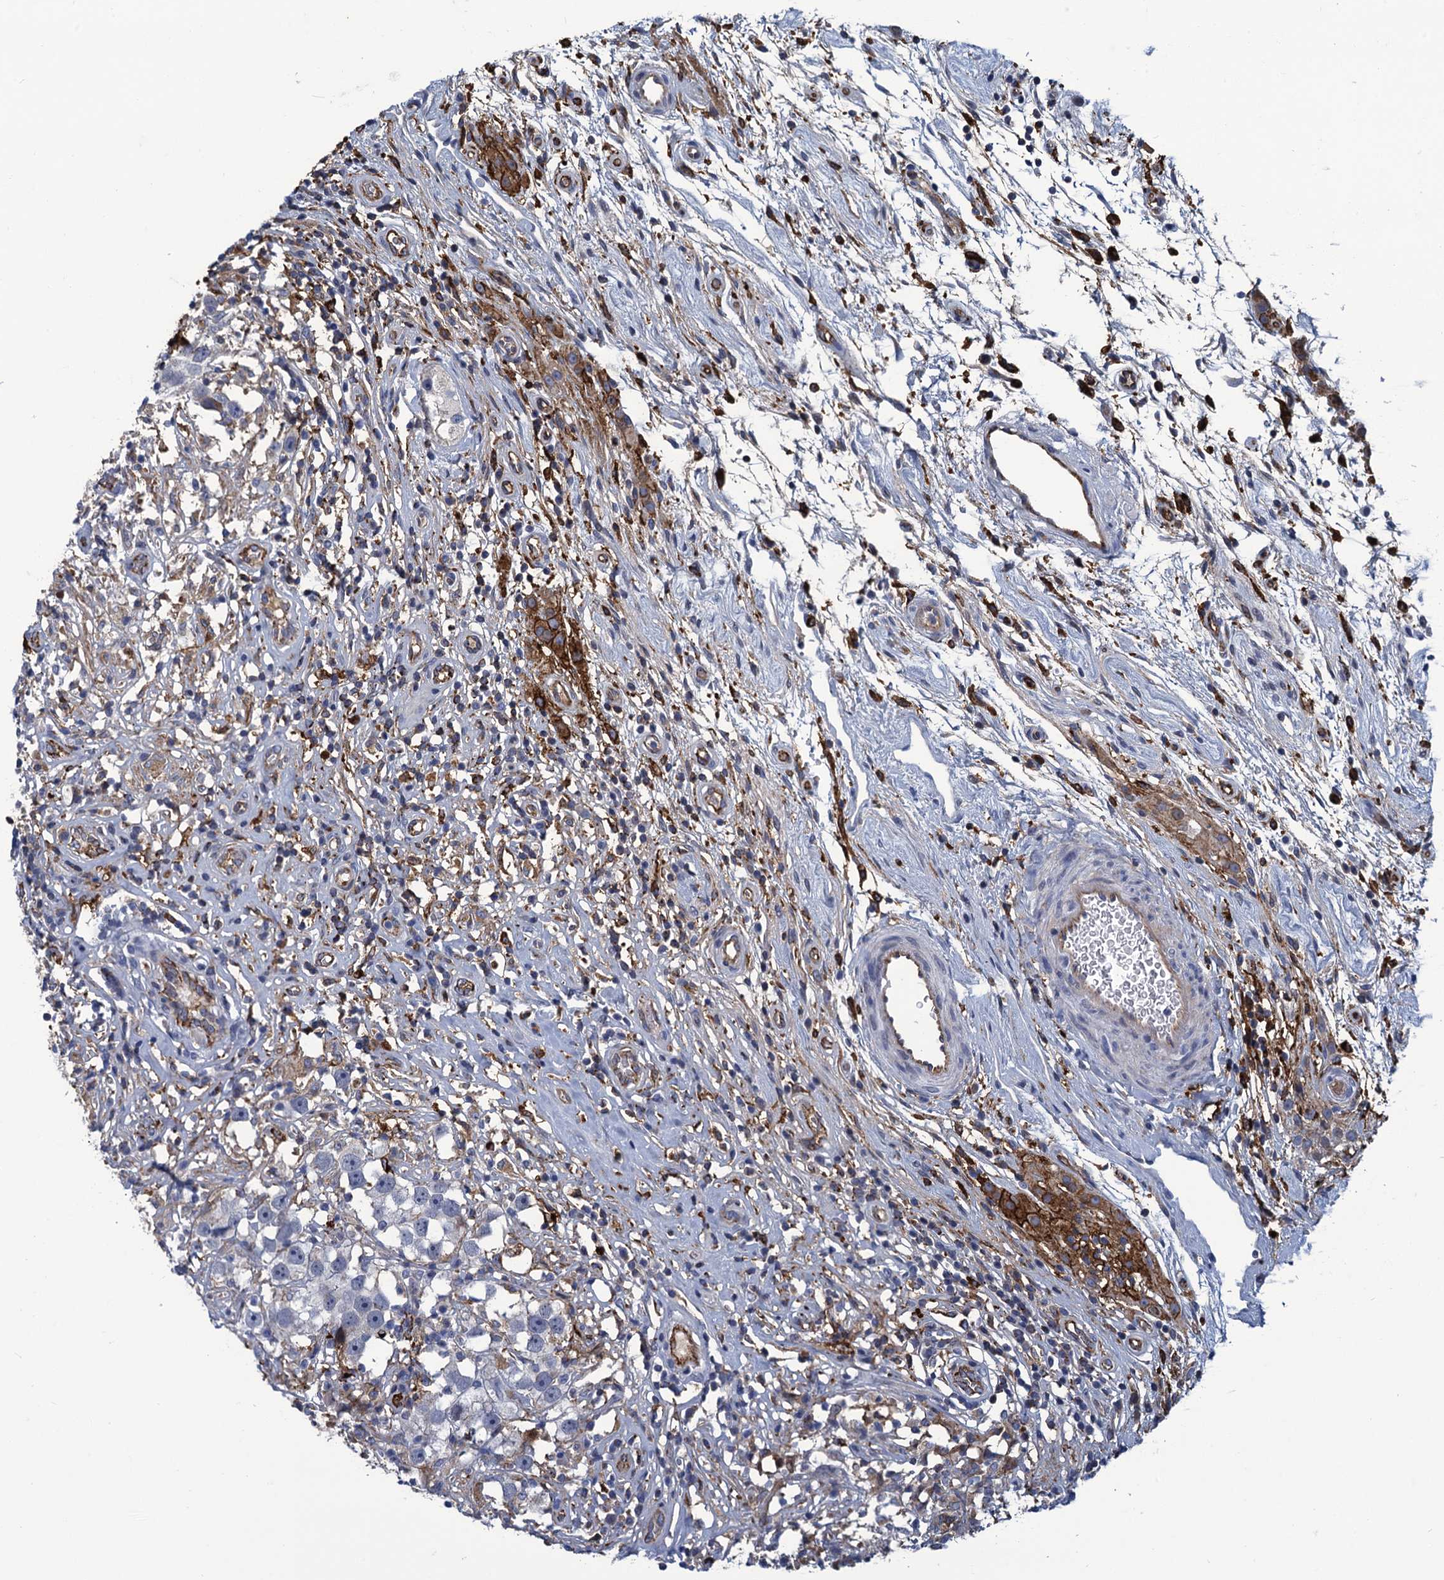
{"staining": {"intensity": "negative", "quantity": "none", "location": "none"}, "tissue": "testis cancer", "cell_type": "Tumor cells", "image_type": "cancer", "snomed": [{"axis": "morphology", "description": "Seminoma, NOS"}, {"axis": "topography", "description": "Testis"}], "caption": "A high-resolution micrograph shows immunohistochemistry (IHC) staining of testis cancer (seminoma), which shows no significant expression in tumor cells.", "gene": "DNHD1", "patient": {"sex": "male", "age": 49}}